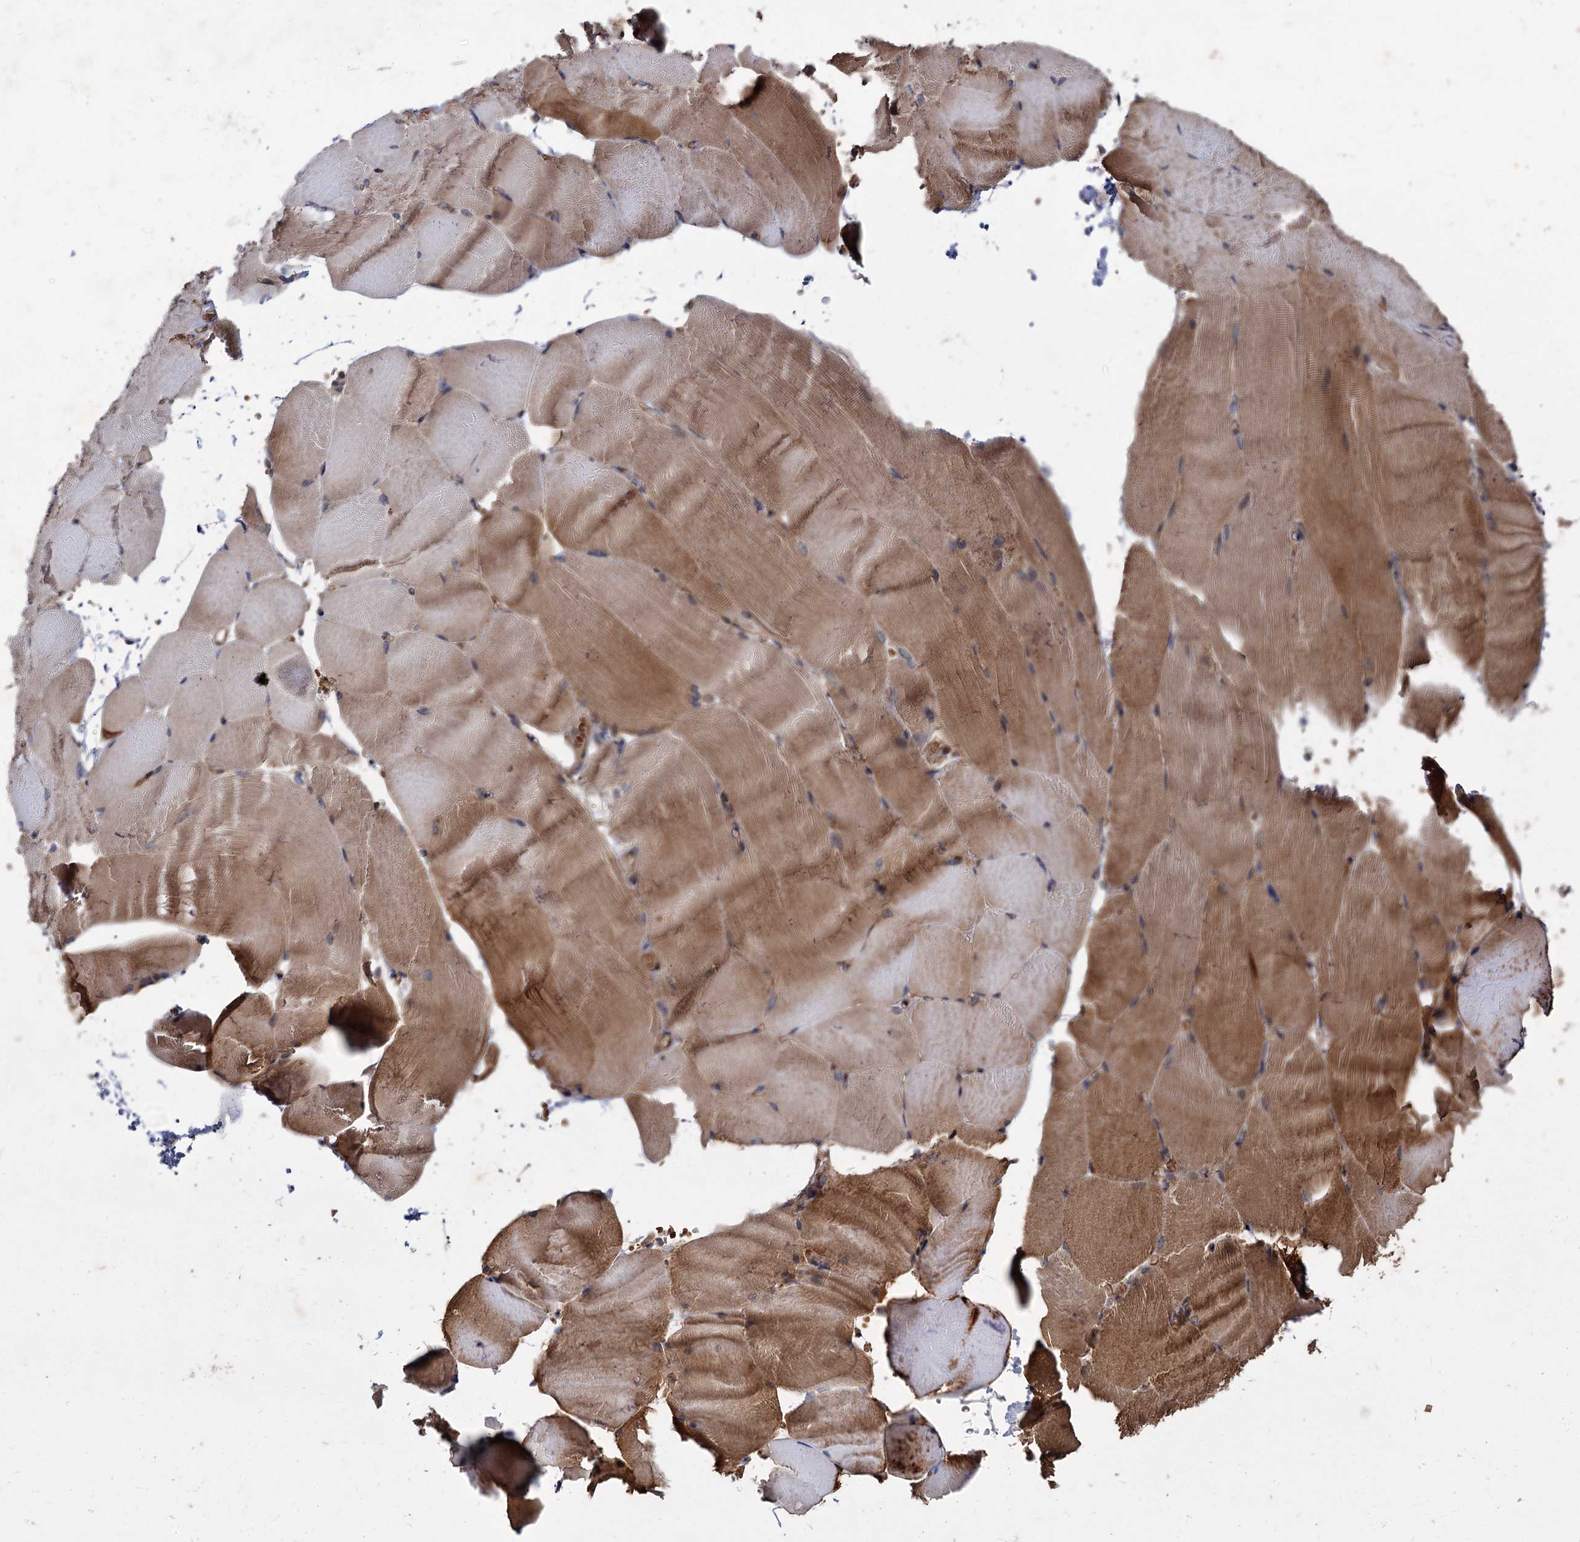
{"staining": {"intensity": "moderate", "quantity": ">75%", "location": "cytoplasmic/membranous"}, "tissue": "skeletal muscle", "cell_type": "Myocytes", "image_type": "normal", "snomed": [{"axis": "morphology", "description": "Normal tissue, NOS"}, {"axis": "topography", "description": "Skeletal muscle"}, {"axis": "topography", "description": "Parathyroid gland"}], "caption": "Skeletal muscle stained with immunohistochemistry shows moderate cytoplasmic/membranous positivity in about >75% of myocytes.", "gene": "PKN2", "patient": {"sex": "female", "age": 37}}